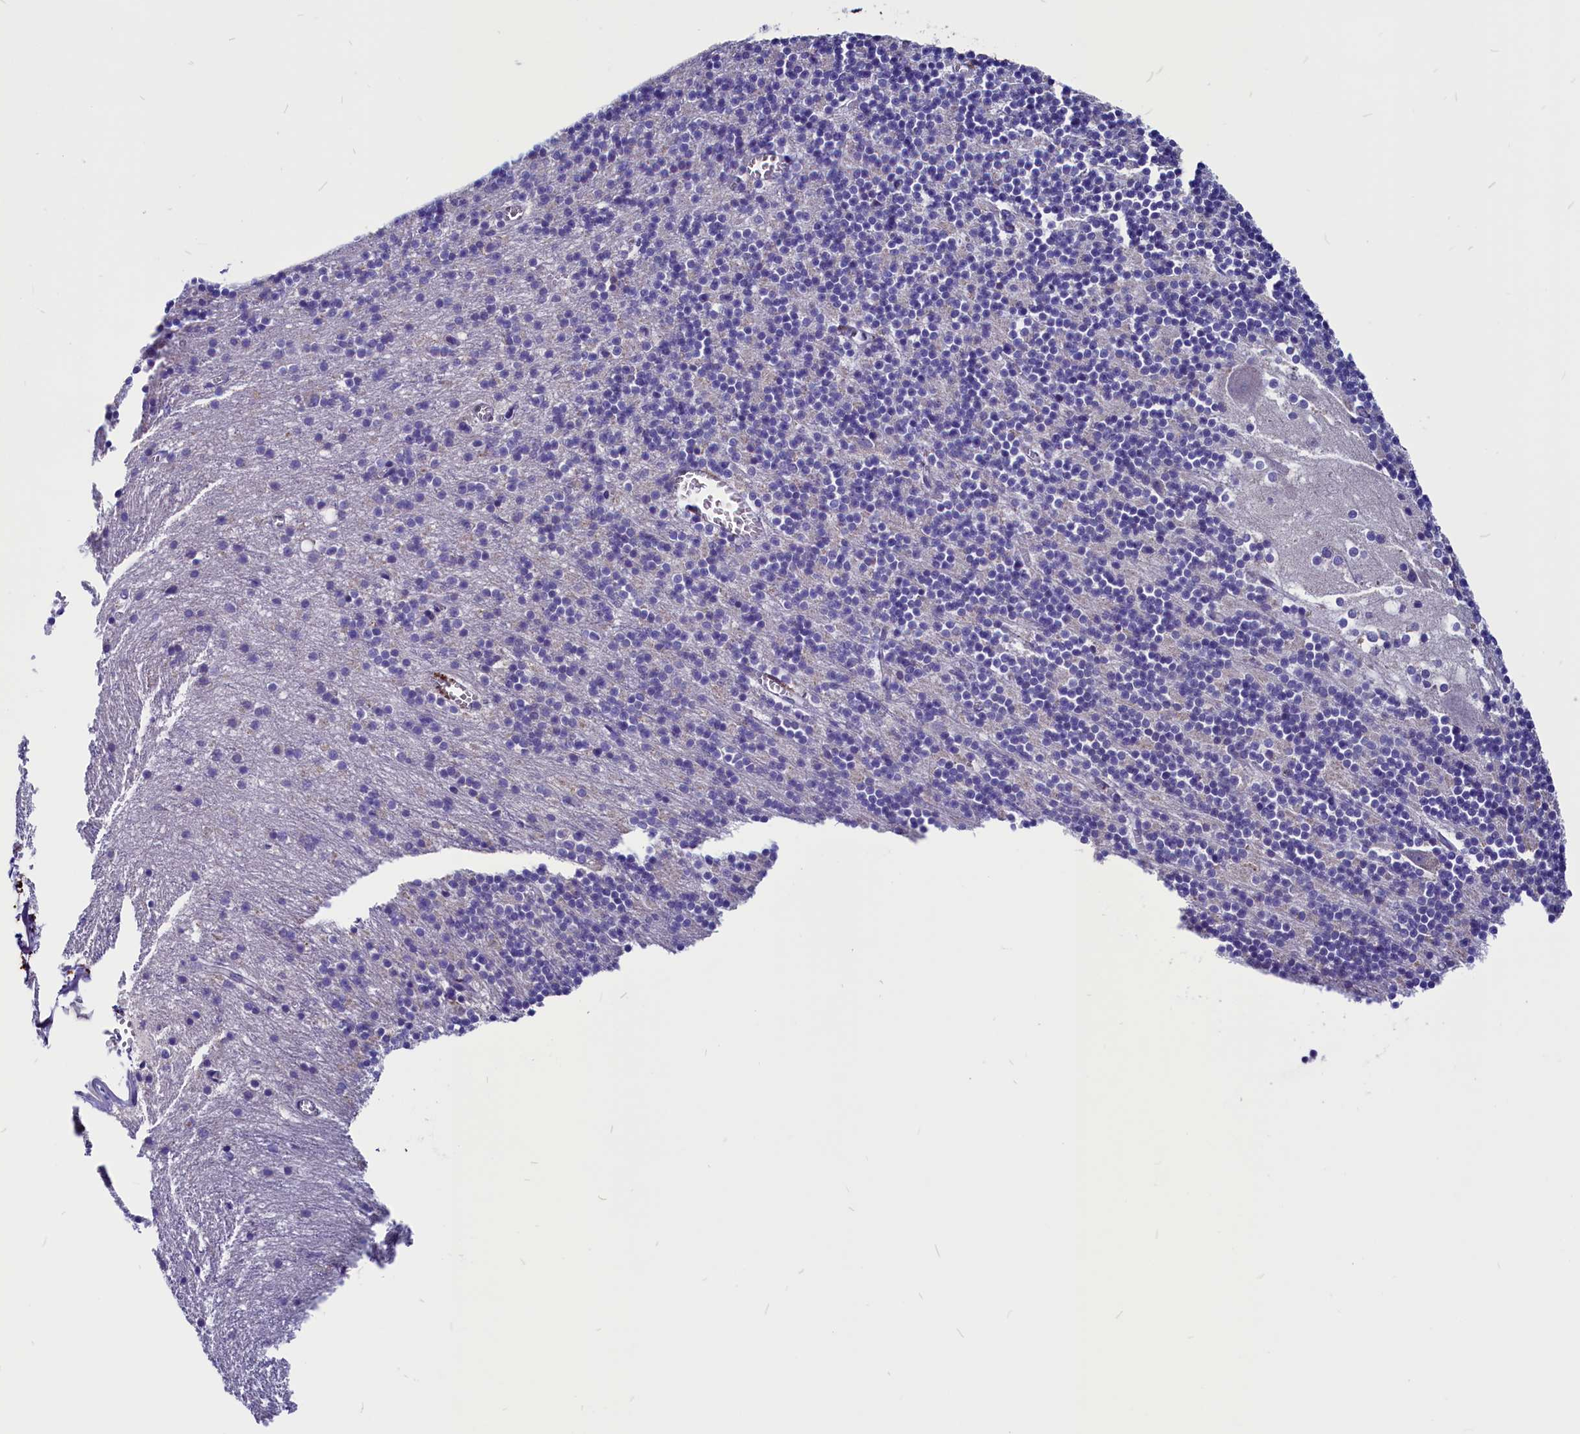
{"staining": {"intensity": "negative", "quantity": "none", "location": "none"}, "tissue": "cerebellum", "cell_type": "Cells in granular layer", "image_type": "normal", "snomed": [{"axis": "morphology", "description": "Normal tissue, NOS"}, {"axis": "topography", "description": "Cerebellum"}], "caption": "The photomicrograph demonstrates no significant expression in cells in granular layer of cerebellum.", "gene": "CCBE1", "patient": {"sex": "male", "age": 54}}